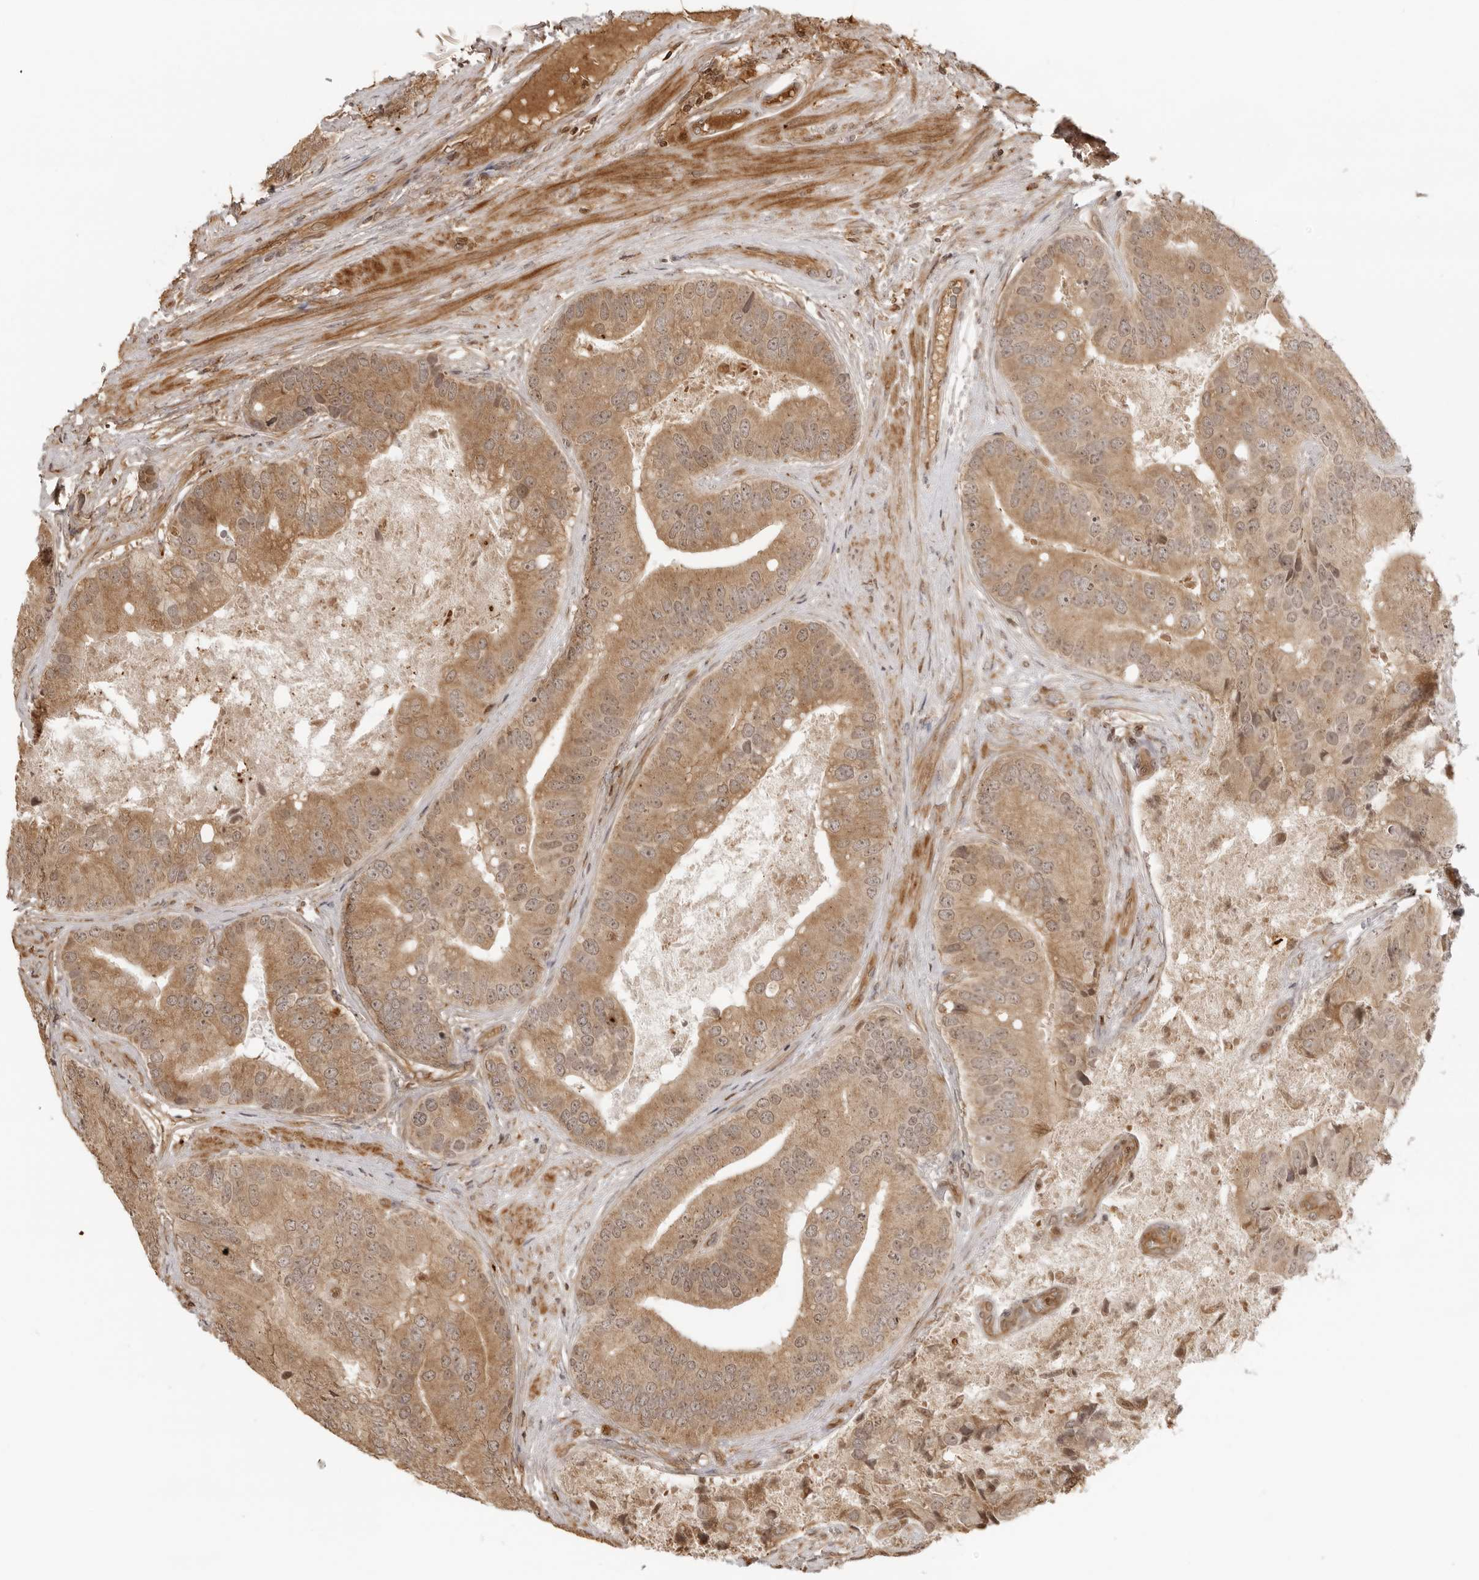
{"staining": {"intensity": "moderate", "quantity": ">75%", "location": "cytoplasmic/membranous,nuclear"}, "tissue": "prostate cancer", "cell_type": "Tumor cells", "image_type": "cancer", "snomed": [{"axis": "morphology", "description": "Adenocarcinoma, High grade"}, {"axis": "topography", "description": "Prostate"}], "caption": "IHC histopathology image of human prostate cancer stained for a protein (brown), which demonstrates medium levels of moderate cytoplasmic/membranous and nuclear expression in approximately >75% of tumor cells.", "gene": "IKBKE", "patient": {"sex": "male", "age": 70}}